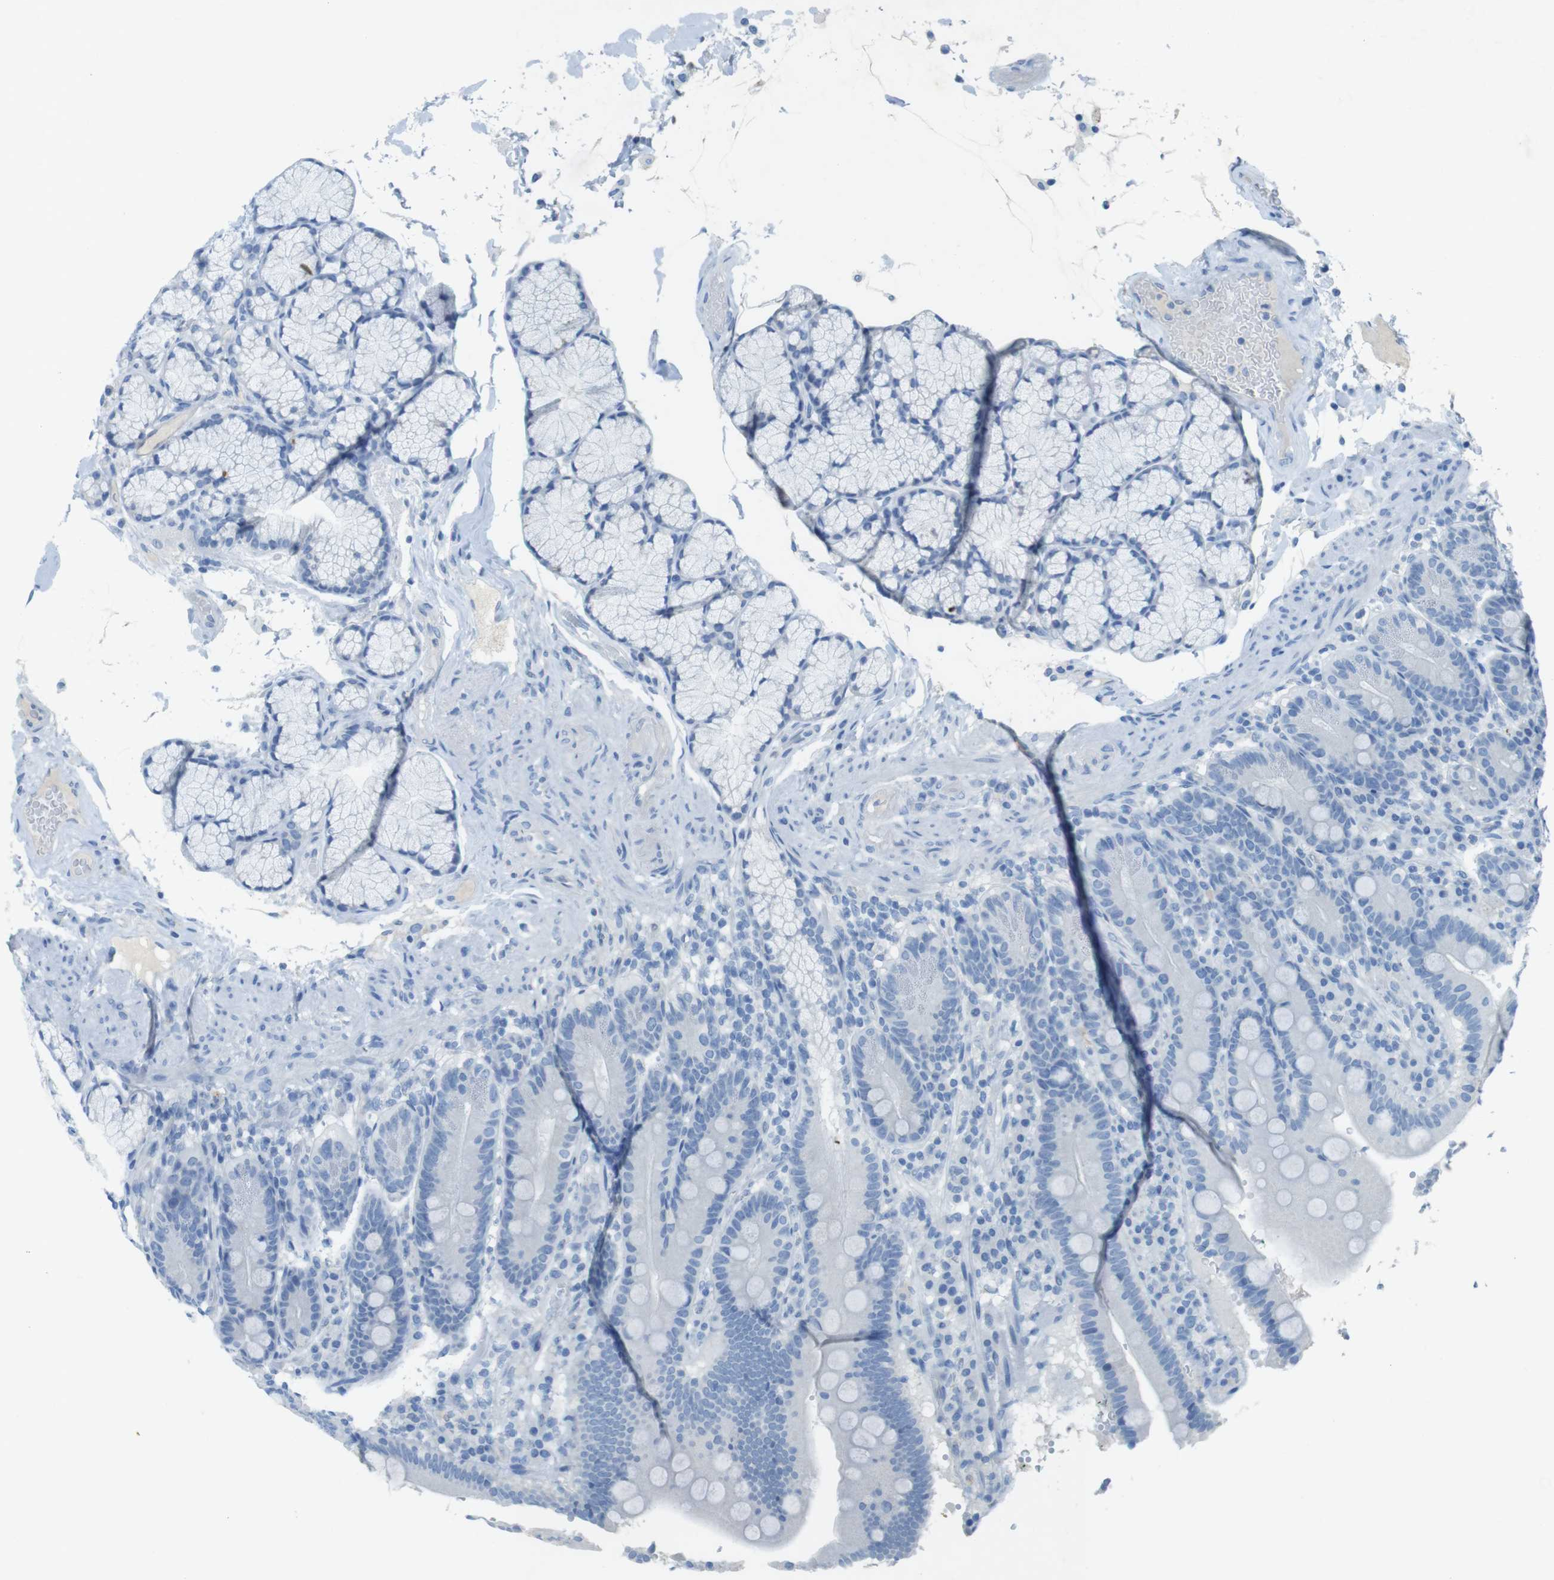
{"staining": {"intensity": "negative", "quantity": "none", "location": "none"}, "tissue": "duodenum", "cell_type": "Glandular cells", "image_type": "normal", "snomed": [{"axis": "morphology", "description": "Normal tissue, NOS"}, {"axis": "topography", "description": "Small intestine, NOS"}], "caption": "This micrograph is of unremarkable duodenum stained with immunohistochemistry to label a protein in brown with the nuclei are counter-stained blue. There is no expression in glandular cells. Nuclei are stained in blue.", "gene": "CD320", "patient": {"sex": "female", "age": 71}}